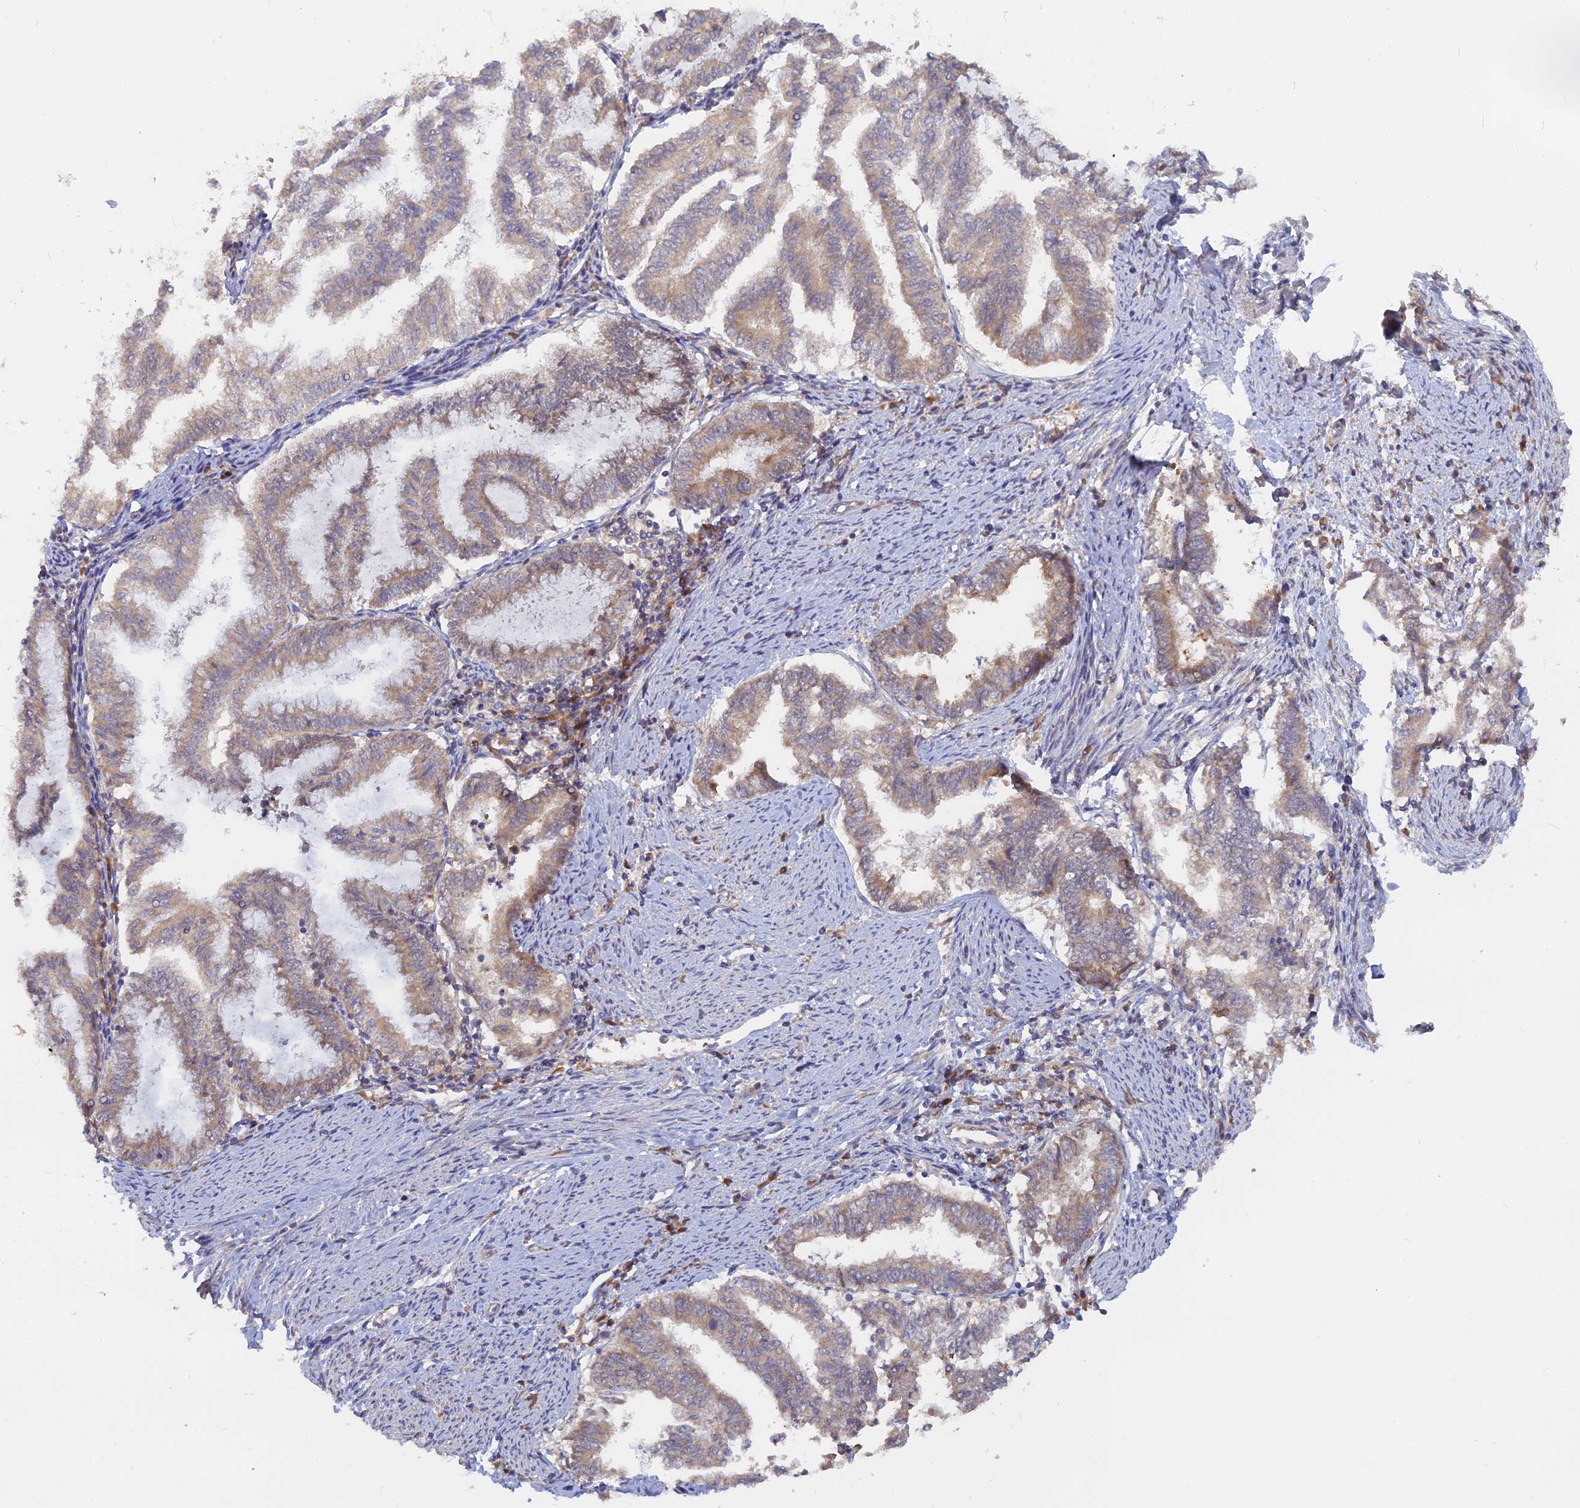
{"staining": {"intensity": "weak", "quantity": ">75%", "location": "cytoplasmic/membranous"}, "tissue": "endometrial cancer", "cell_type": "Tumor cells", "image_type": "cancer", "snomed": [{"axis": "morphology", "description": "Adenocarcinoma, NOS"}, {"axis": "topography", "description": "Endometrium"}], "caption": "Immunohistochemistry (IHC) staining of endometrial adenocarcinoma, which displays low levels of weak cytoplasmic/membranous positivity in about >75% of tumor cells indicating weak cytoplasmic/membranous protein expression. The staining was performed using DAB (3,3'-diaminobenzidine) (brown) for protein detection and nuclei were counterstained in hematoxylin (blue).", "gene": "IL21R", "patient": {"sex": "female", "age": 79}}